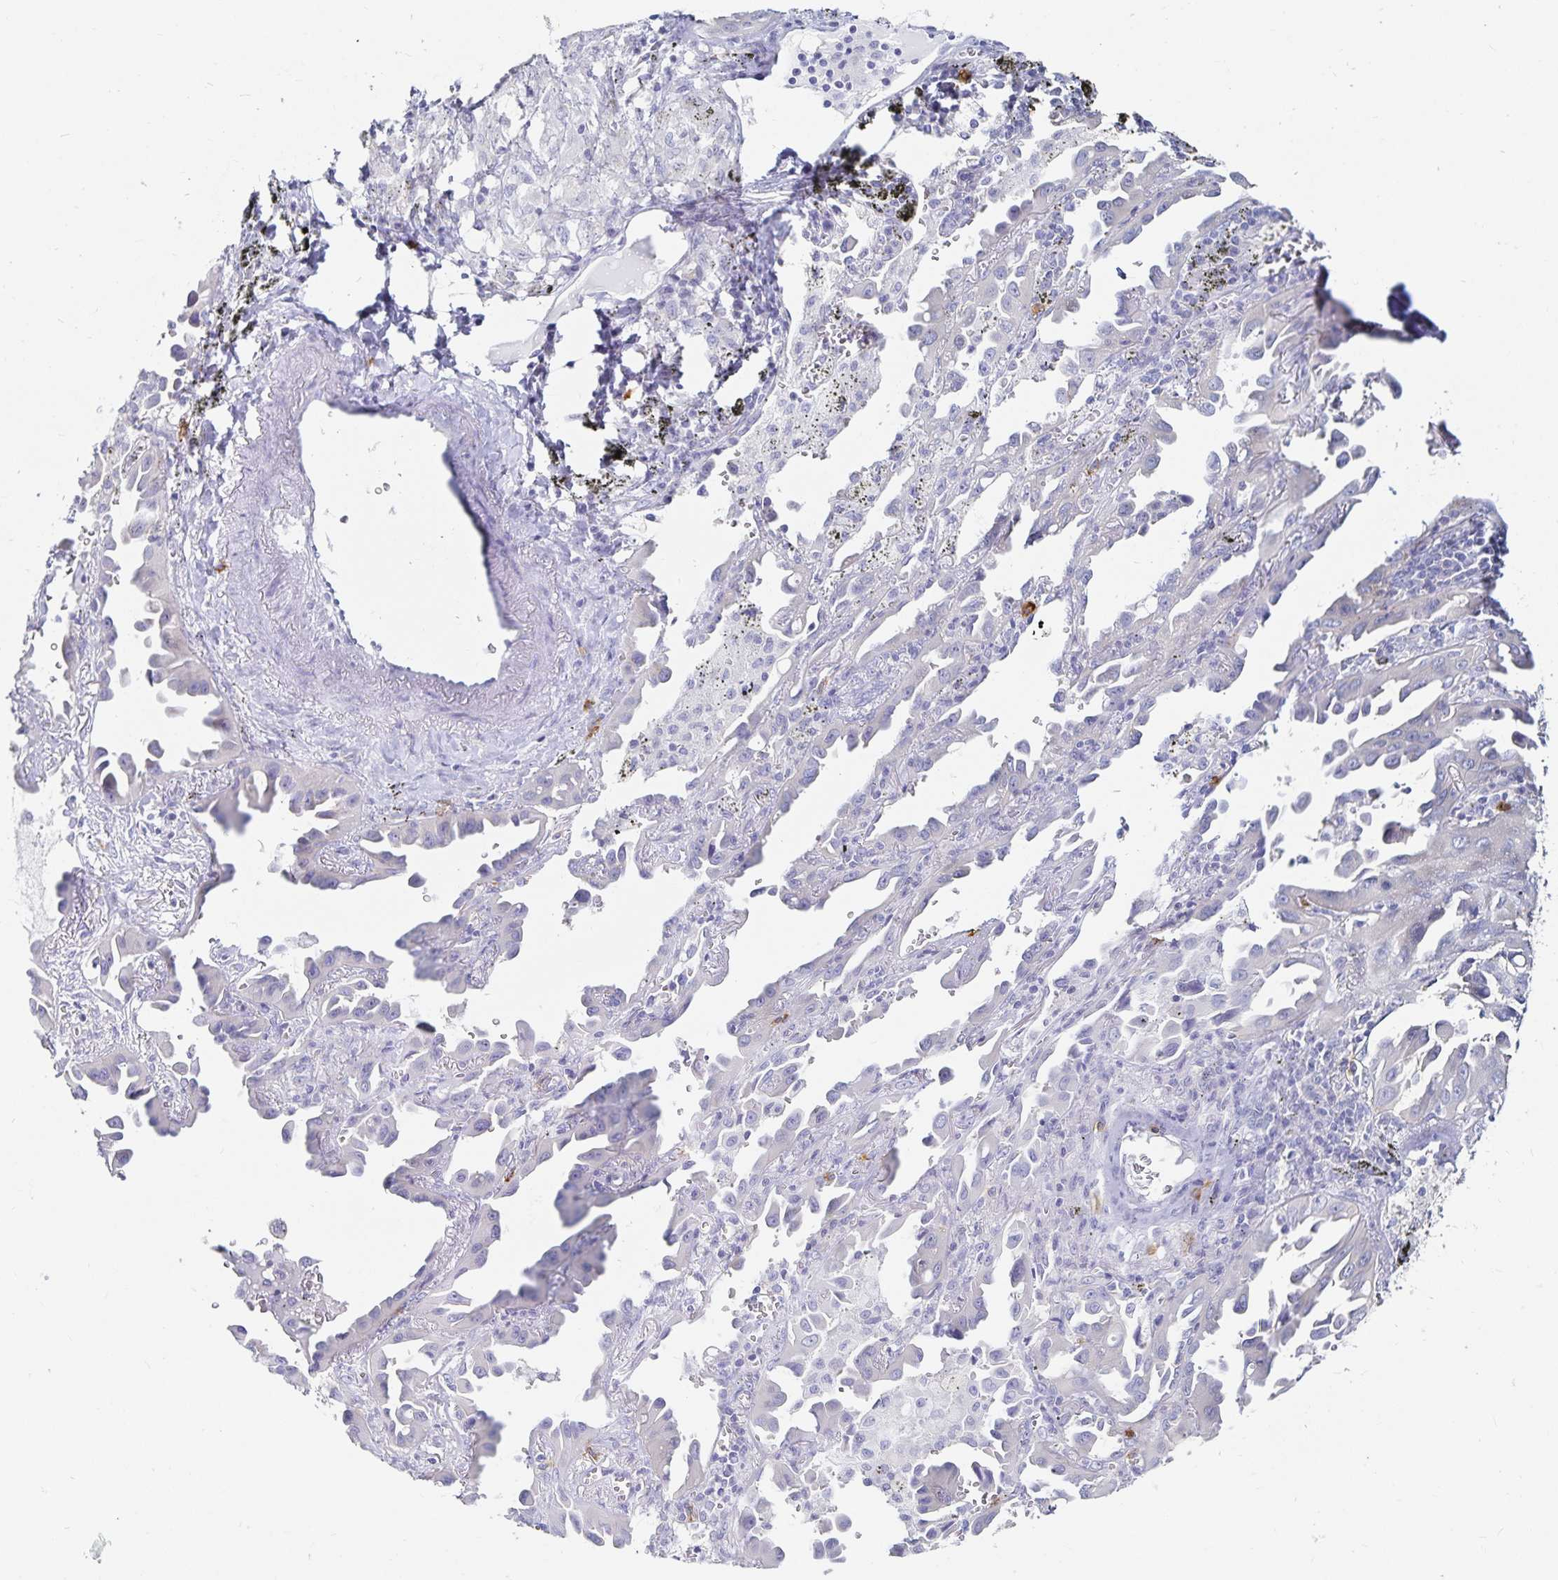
{"staining": {"intensity": "negative", "quantity": "none", "location": "none"}, "tissue": "lung cancer", "cell_type": "Tumor cells", "image_type": "cancer", "snomed": [{"axis": "morphology", "description": "Adenocarcinoma, NOS"}, {"axis": "topography", "description": "Lung"}], "caption": "Lung cancer was stained to show a protein in brown. There is no significant staining in tumor cells.", "gene": "TNIP1", "patient": {"sex": "male", "age": 68}}